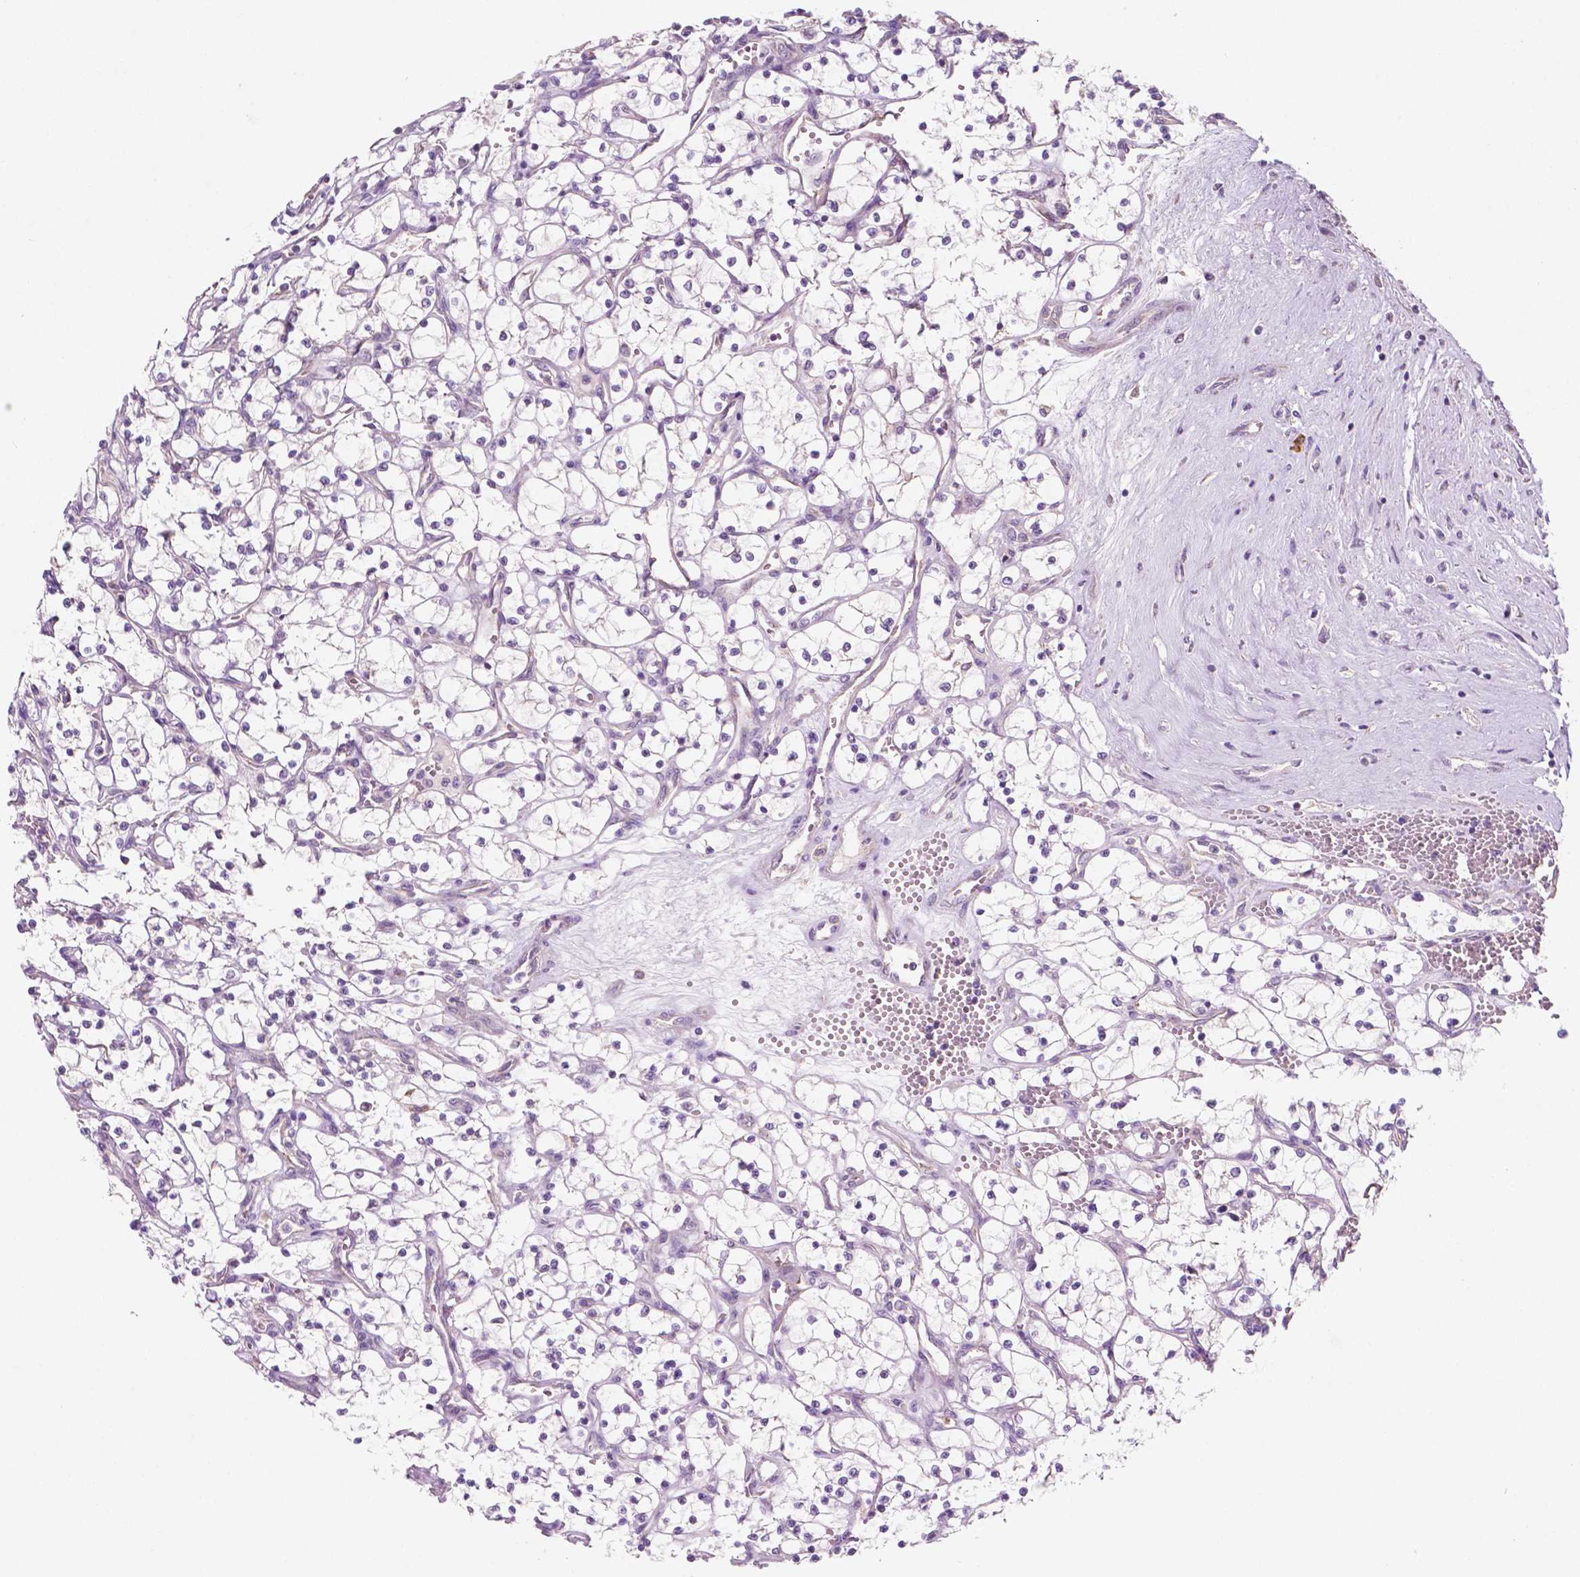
{"staining": {"intensity": "negative", "quantity": "none", "location": "none"}, "tissue": "renal cancer", "cell_type": "Tumor cells", "image_type": "cancer", "snomed": [{"axis": "morphology", "description": "Adenocarcinoma, NOS"}, {"axis": "topography", "description": "Kidney"}], "caption": "This is an IHC micrograph of renal adenocarcinoma. There is no staining in tumor cells.", "gene": "LRP1B", "patient": {"sex": "female", "age": 69}}